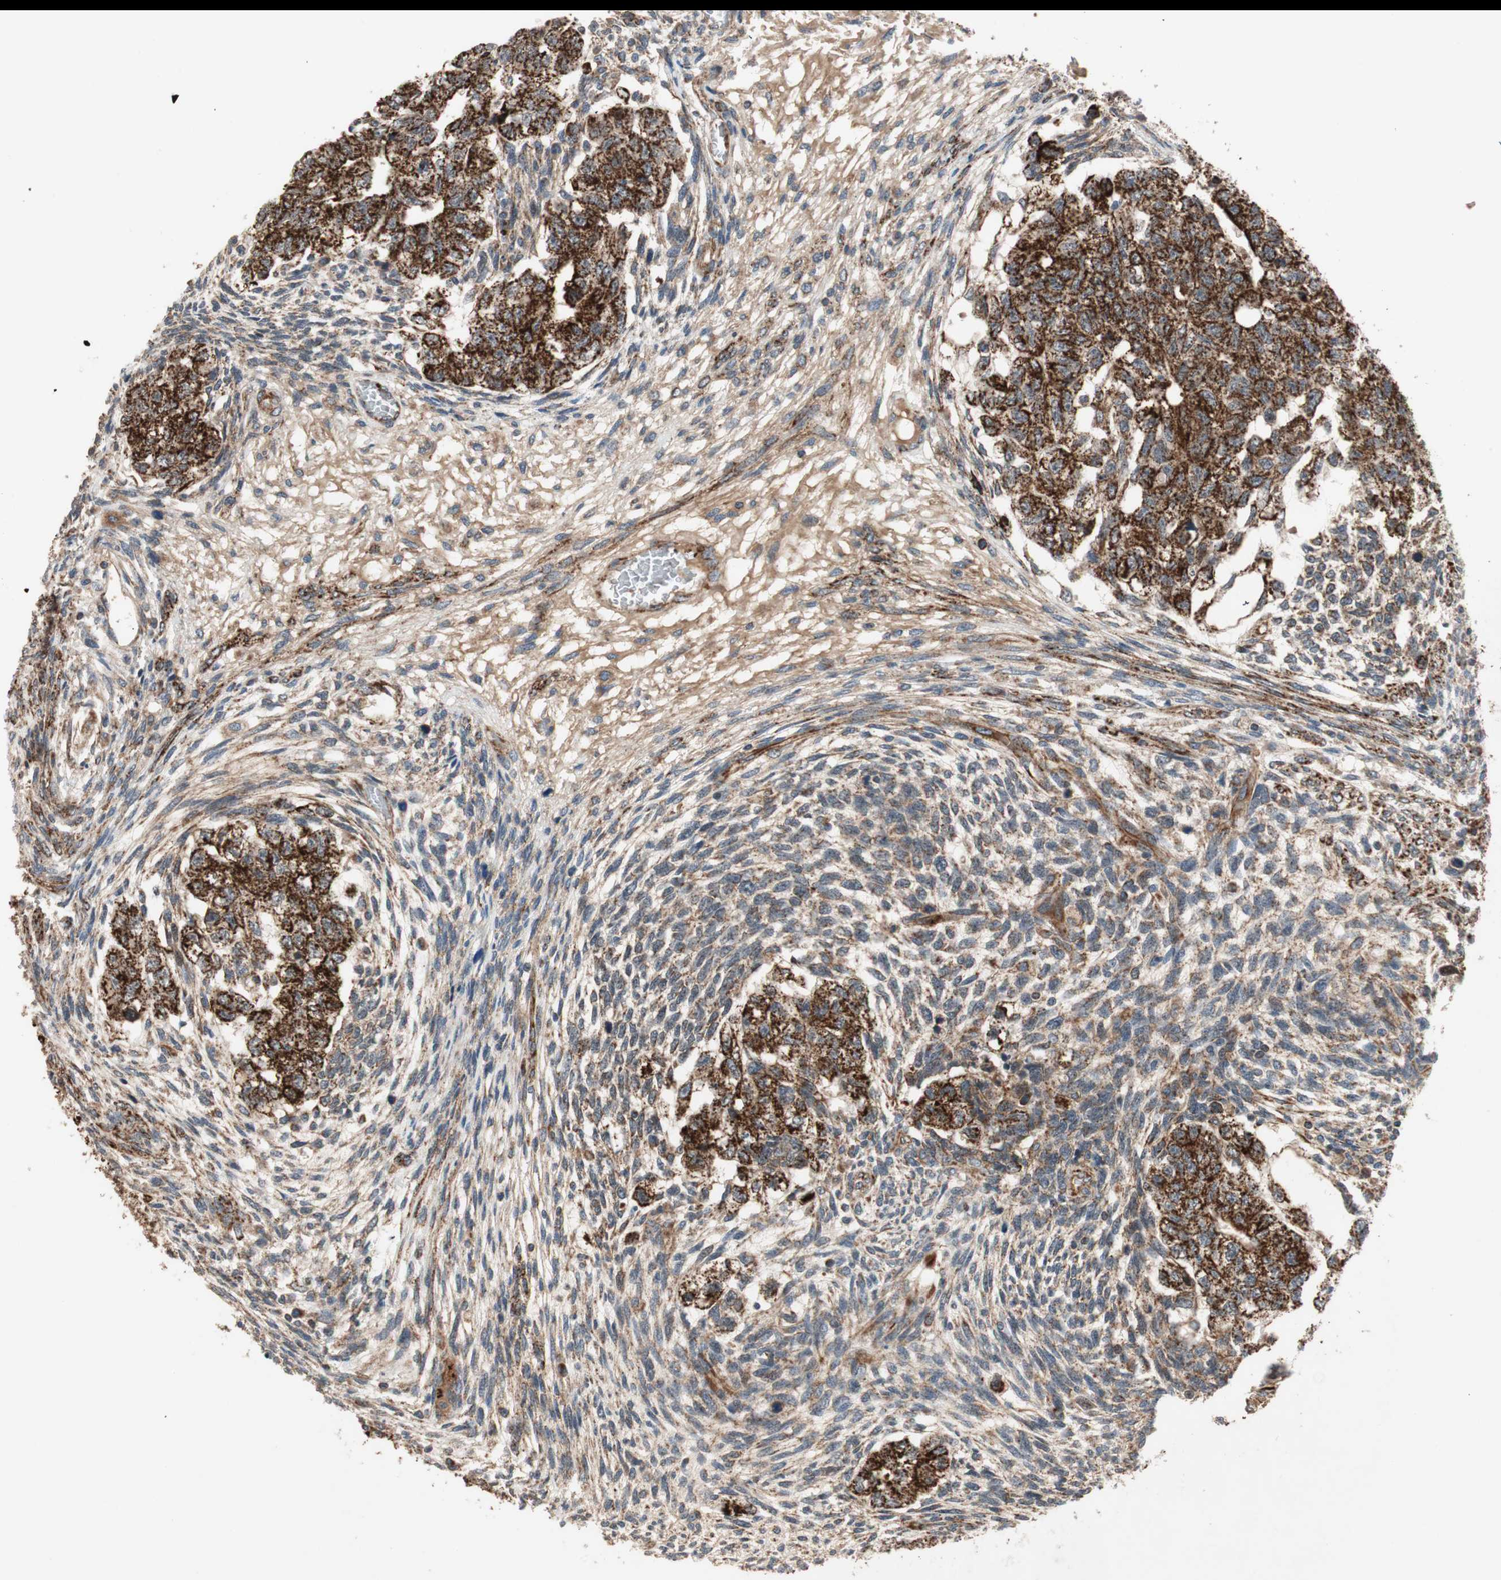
{"staining": {"intensity": "strong", "quantity": ">75%", "location": "cytoplasmic/membranous"}, "tissue": "testis cancer", "cell_type": "Tumor cells", "image_type": "cancer", "snomed": [{"axis": "morphology", "description": "Normal tissue, NOS"}, {"axis": "morphology", "description": "Carcinoma, Embryonal, NOS"}, {"axis": "topography", "description": "Testis"}], "caption": "Human testis cancer (embryonal carcinoma) stained for a protein (brown) displays strong cytoplasmic/membranous positive staining in approximately >75% of tumor cells.", "gene": "AKAP1", "patient": {"sex": "male", "age": 36}}